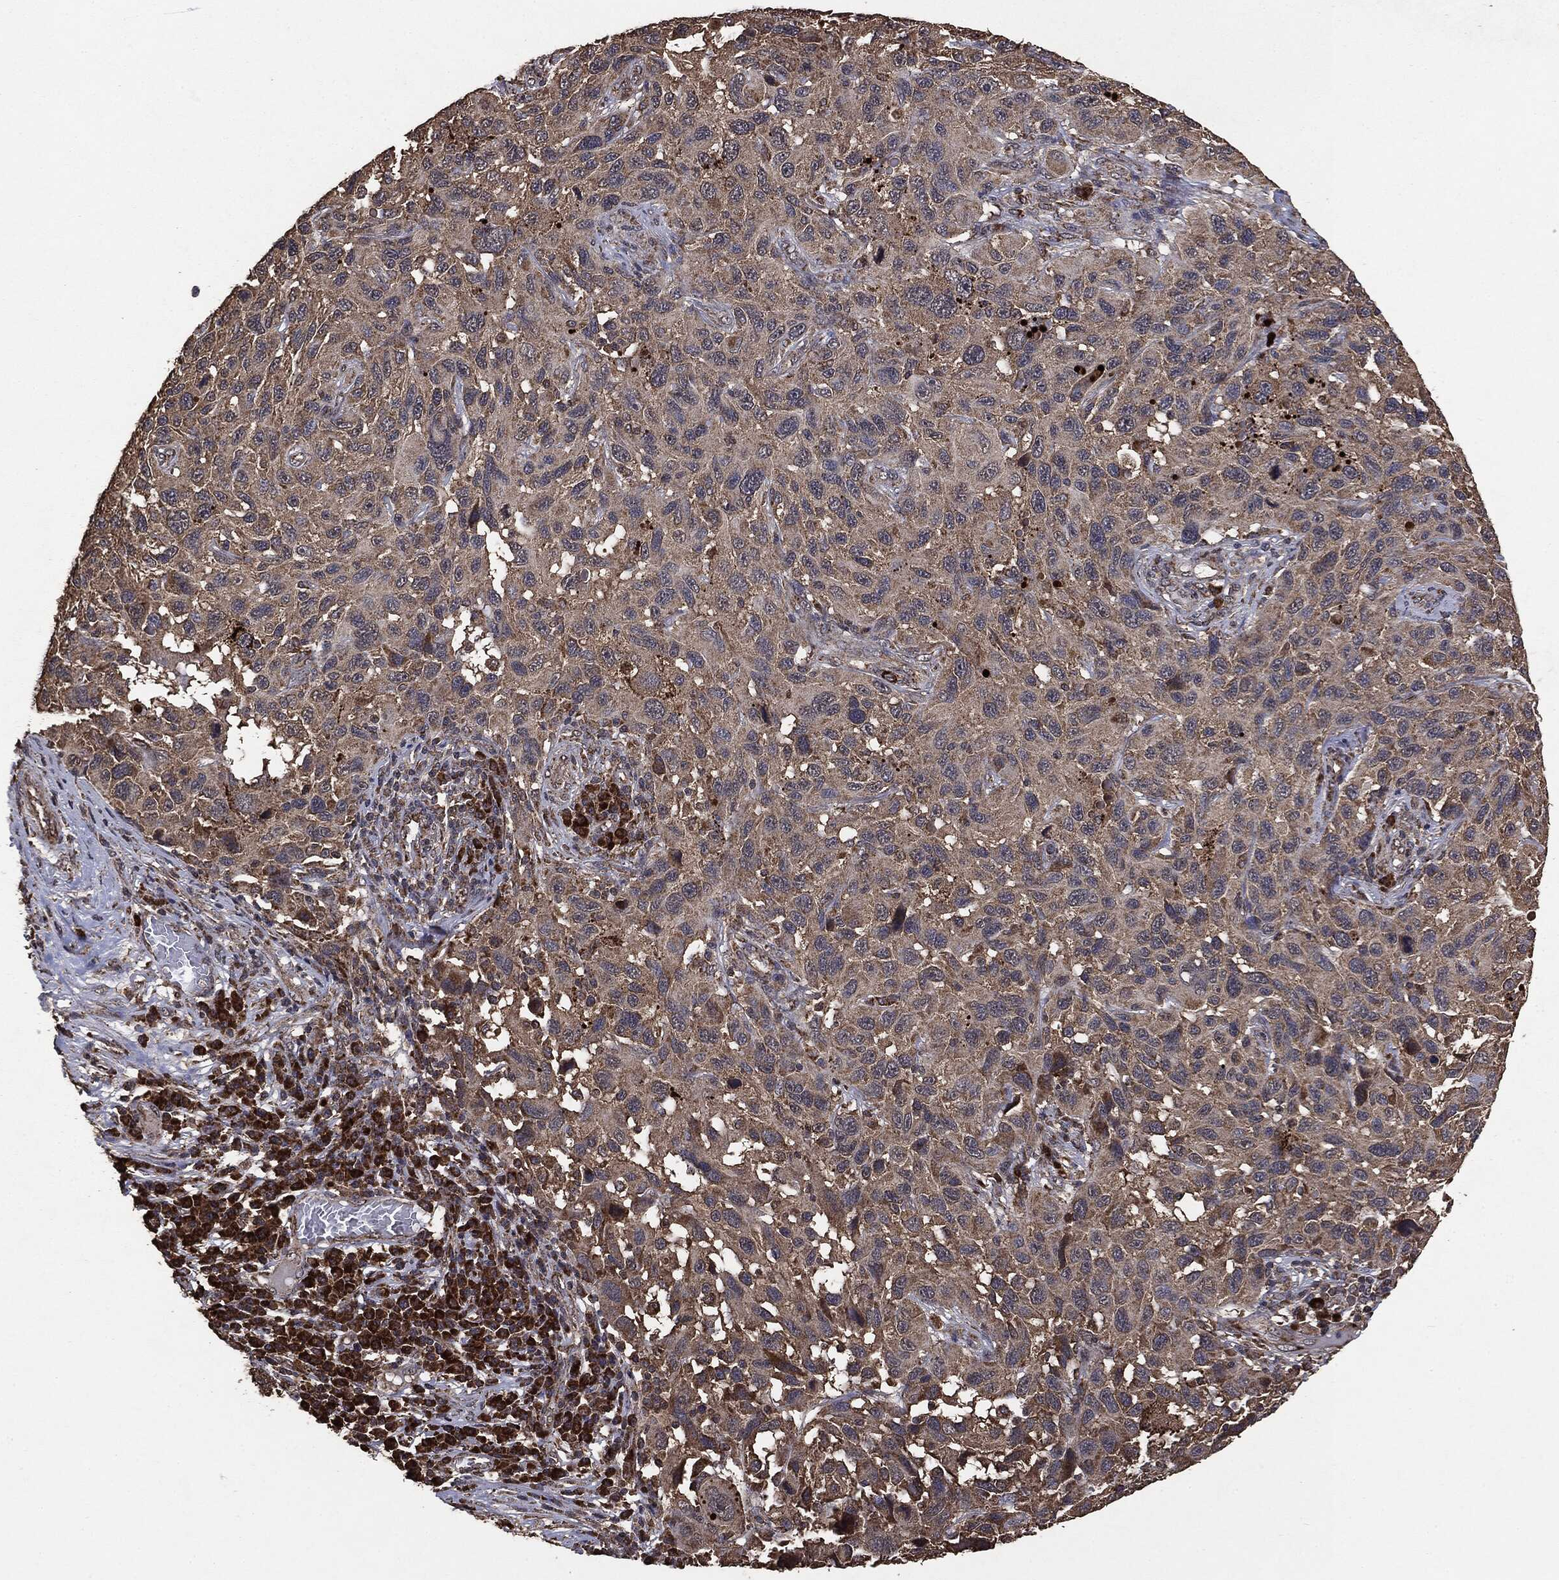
{"staining": {"intensity": "weak", "quantity": ">75%", "location": "cytoplasmic/membranous"}, "tissue": "melanoma", "cell_type": "Tumor cells", "image_type": "cancer", "snomed": [{"axis": "morphology", "description": "Malignant melanoma, NOS"}, {"axis": "topography", "description": "Skin"}], "caption": "Immunohistochemistry (IHC) of human malignant melanoma shows low levels of weak cytoplasmic/membranous positivity in about >75% of tumor cells. (brown staining indicates protein expression, while blue staining denotes nuclei).", "gene": "MTOR", "patient": {"sex": "male", "age": 53}}